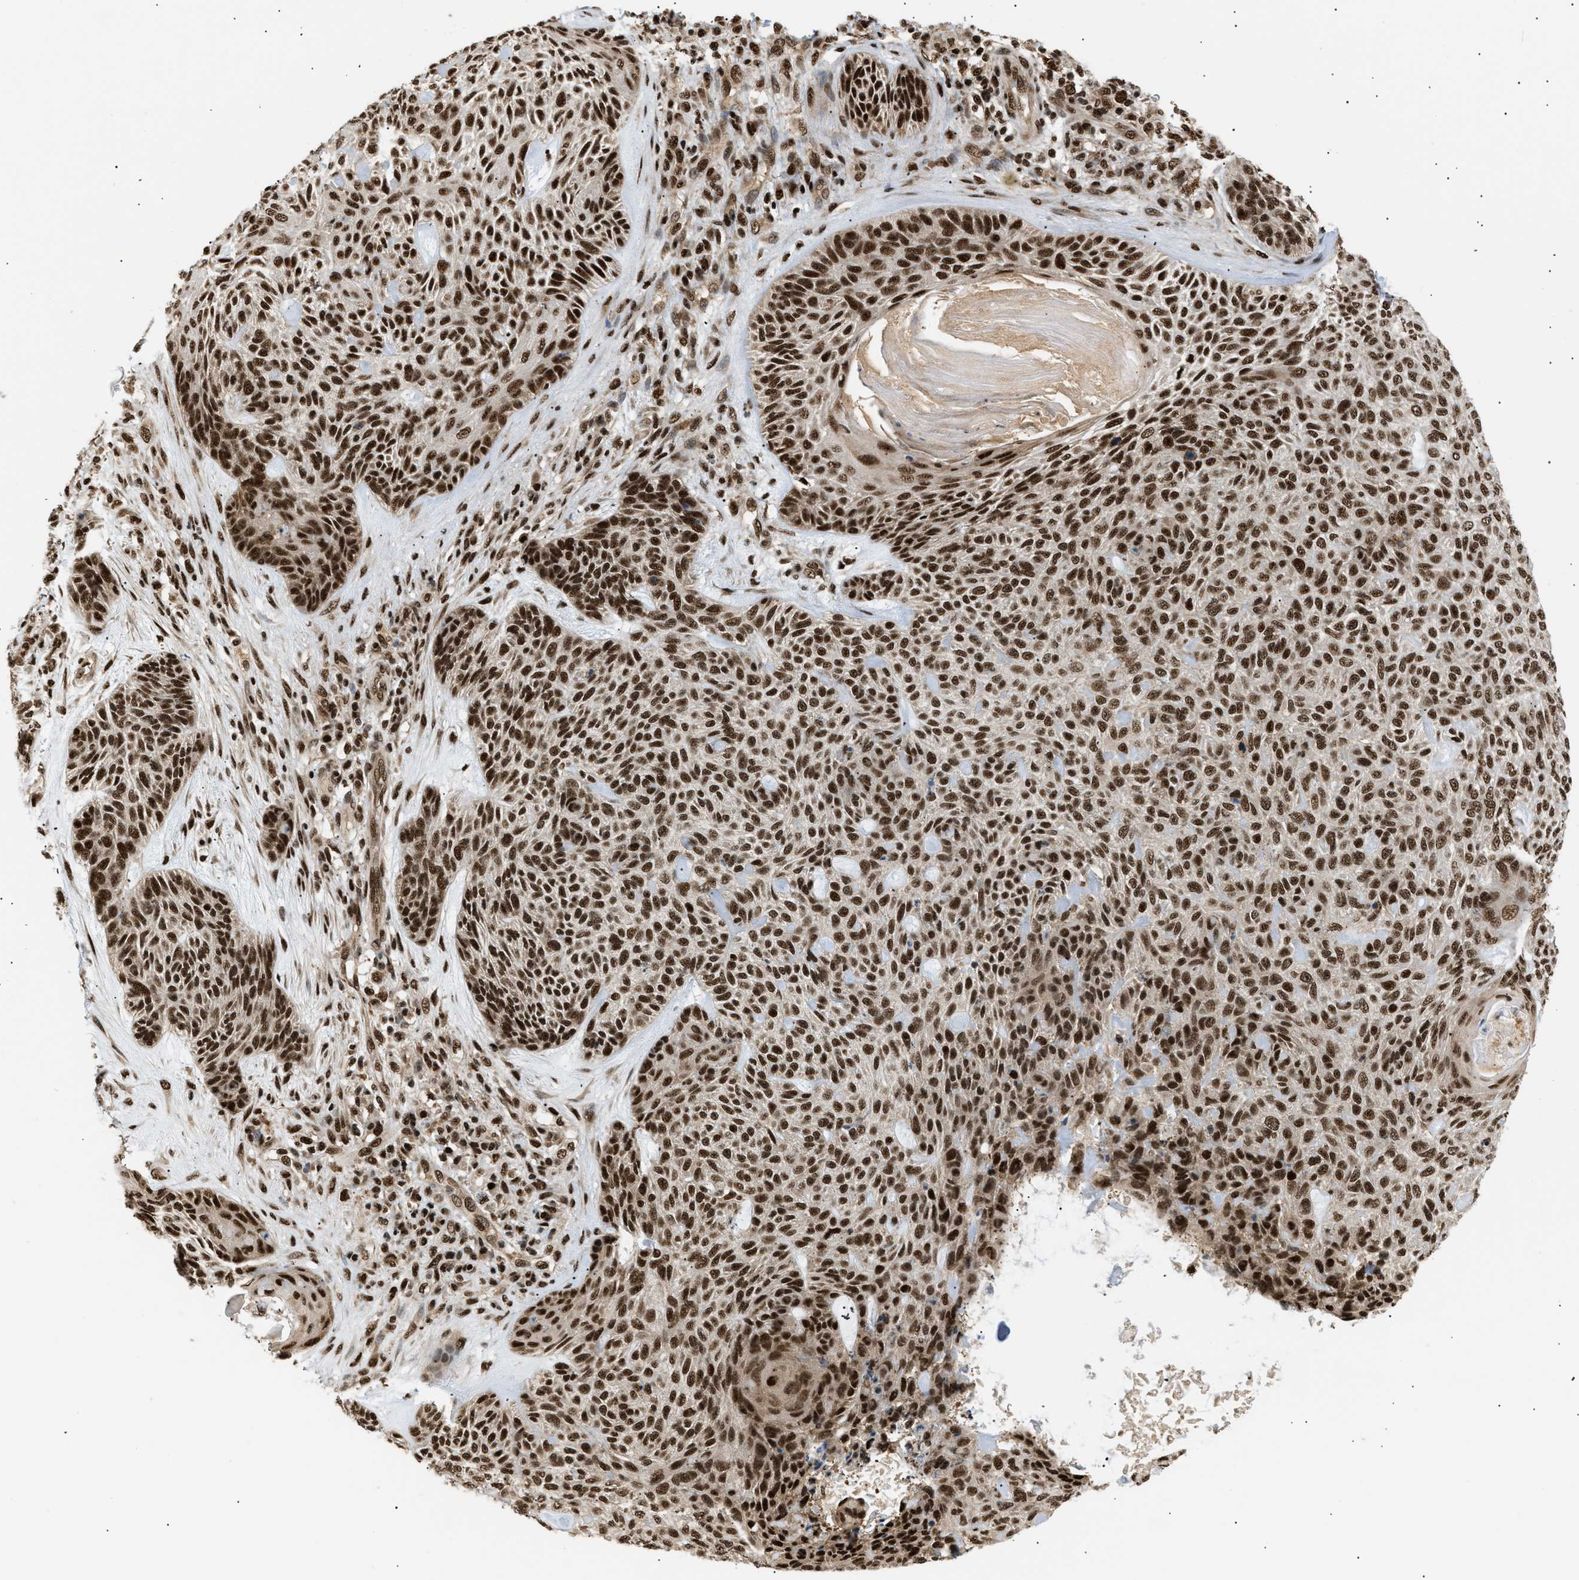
{"staining": {"intensity": "strong", "quantity": ">75%", "location": "nuclear"}, "tissue": "skin cancer", "cell_type": "Tumor cells", "image_type": "cancer", "snomed": [{"axis": "morphology", "description": "Basal cell carcinoma"}, {"axis": "topography", "description": "Skin"}], "caption": "Protein analysis of skin cancer tissue exhibits strong nuclear positivity in approximately >75% of tumor cells.", "gene": "RBM5", "patient": {"sex": "male", "age": 55}}